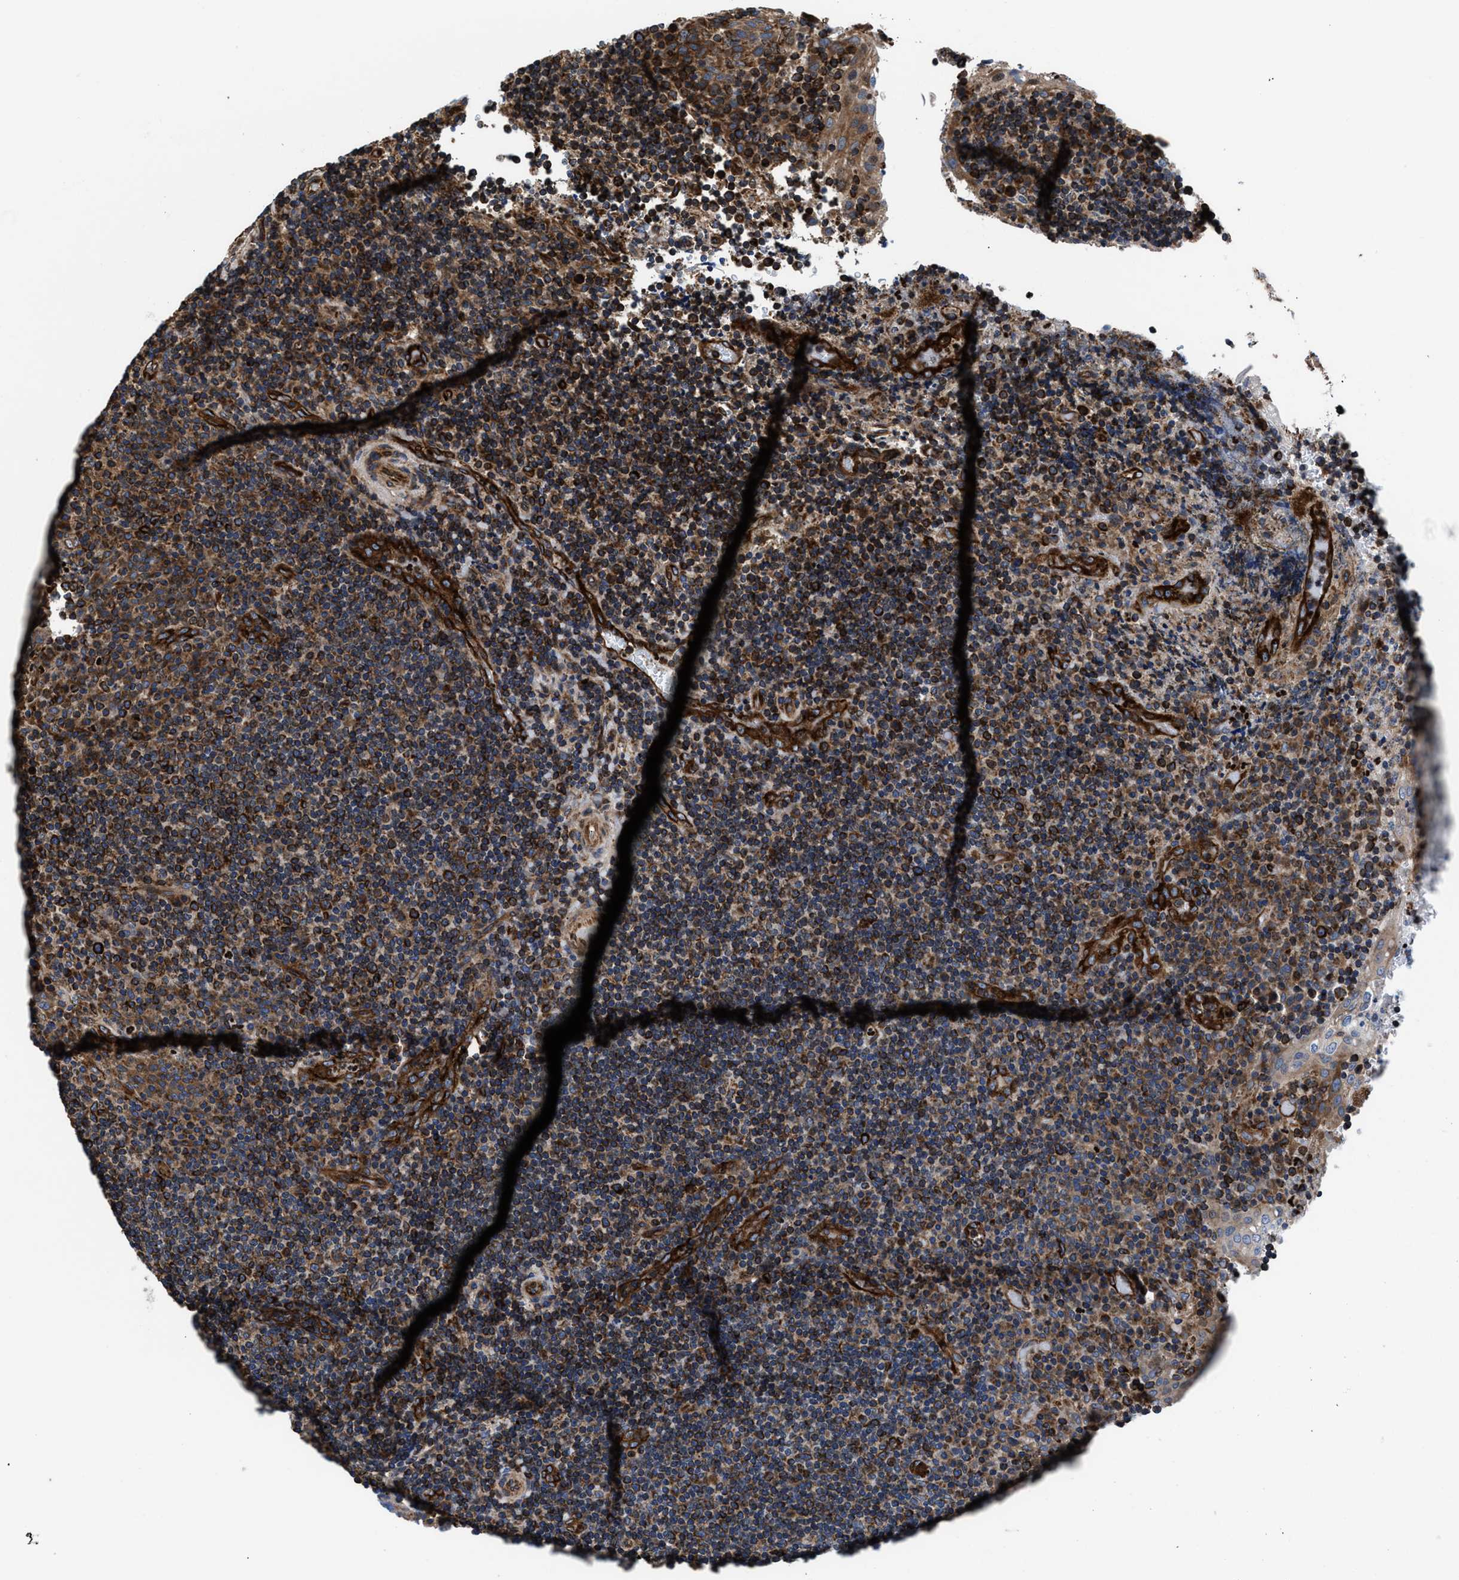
{"staining": {"intensity": "strong", "quantity": ">75%", "location": "cytoplasmic/membranous"}, "tissue": "lymphoma", "cell_type": "Tumor cells", "image_type": "cancer", "snomed": [{"axis": "morphology", "description": "Malignant lymphoma, non-Hodgkin's type, High grade"}, {"axis": "topography", "description": "Tonsil"}], "caption": "Immunohistochemistry (DAB) staining of lymphoma reveals strong cytoplasmic/membranous protein positivity in about >75% of tumor cells.", "gene": "PRR15L", "patient": {"sex": "female", "age": 36}}